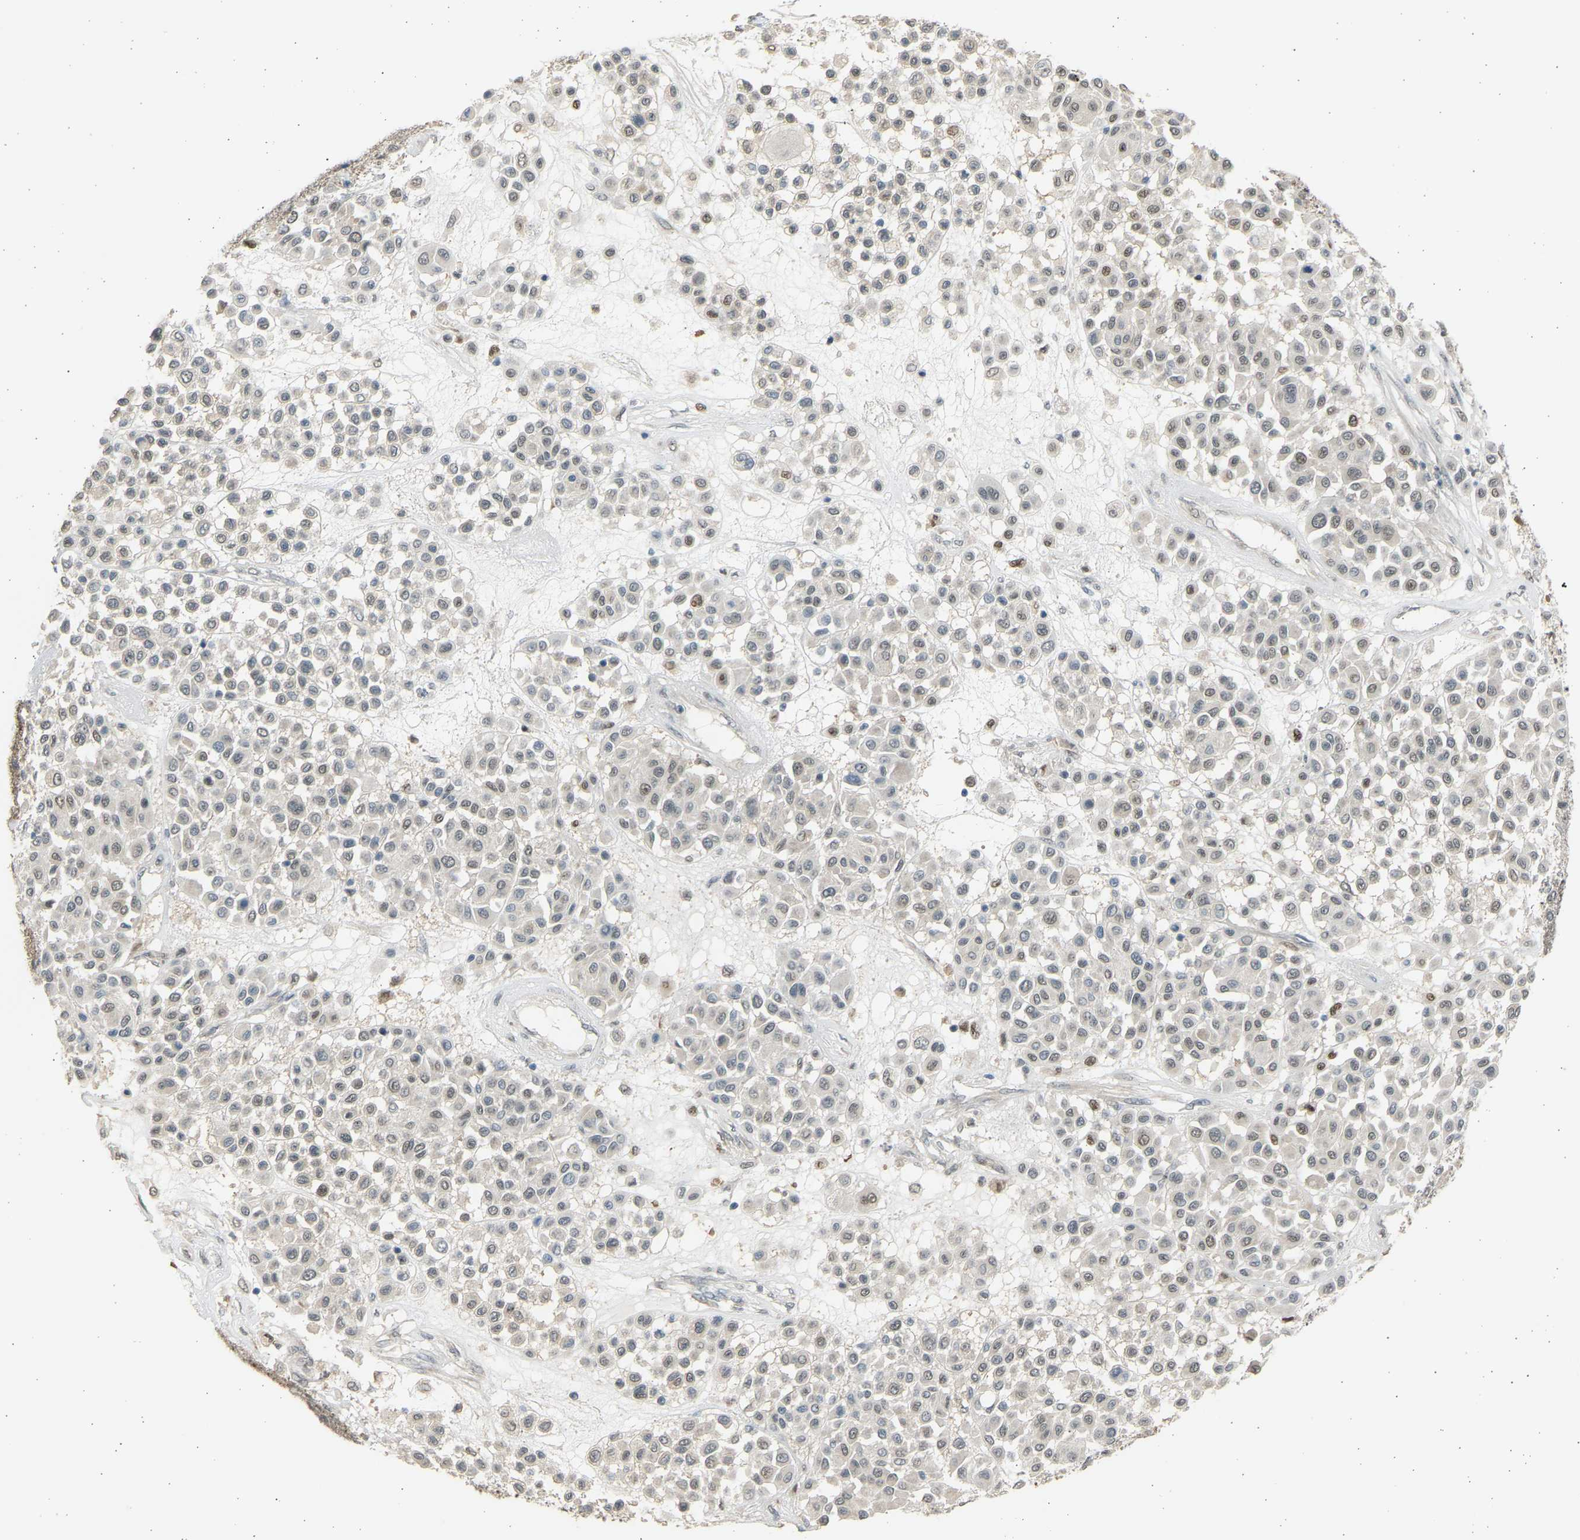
{"staining": {"intensity": "weak", "quantity": "25%-75%", "location": "nuclear"}, "tissue": "melanoma", "cell_type": "Tumor cells", "image_type": "cancer", "snomed": [{"axis": "morphology", "description": "Malignant melanoma, Metastatic site"}, {"axis": "topography", "description": "Soft tissue"}], "caption": "A brown stain shows weak nuclear expression of a protein in malignant melanoma (metastatic site) tumor cells. Using DAB (3,3'-diaminobenzidine) (brown) and hematoxylin (blue) stains, captured at high magnification using brightfield microscopy.", "gene": "BIRC2", "patient": {"sex": "male", "age": 41}}